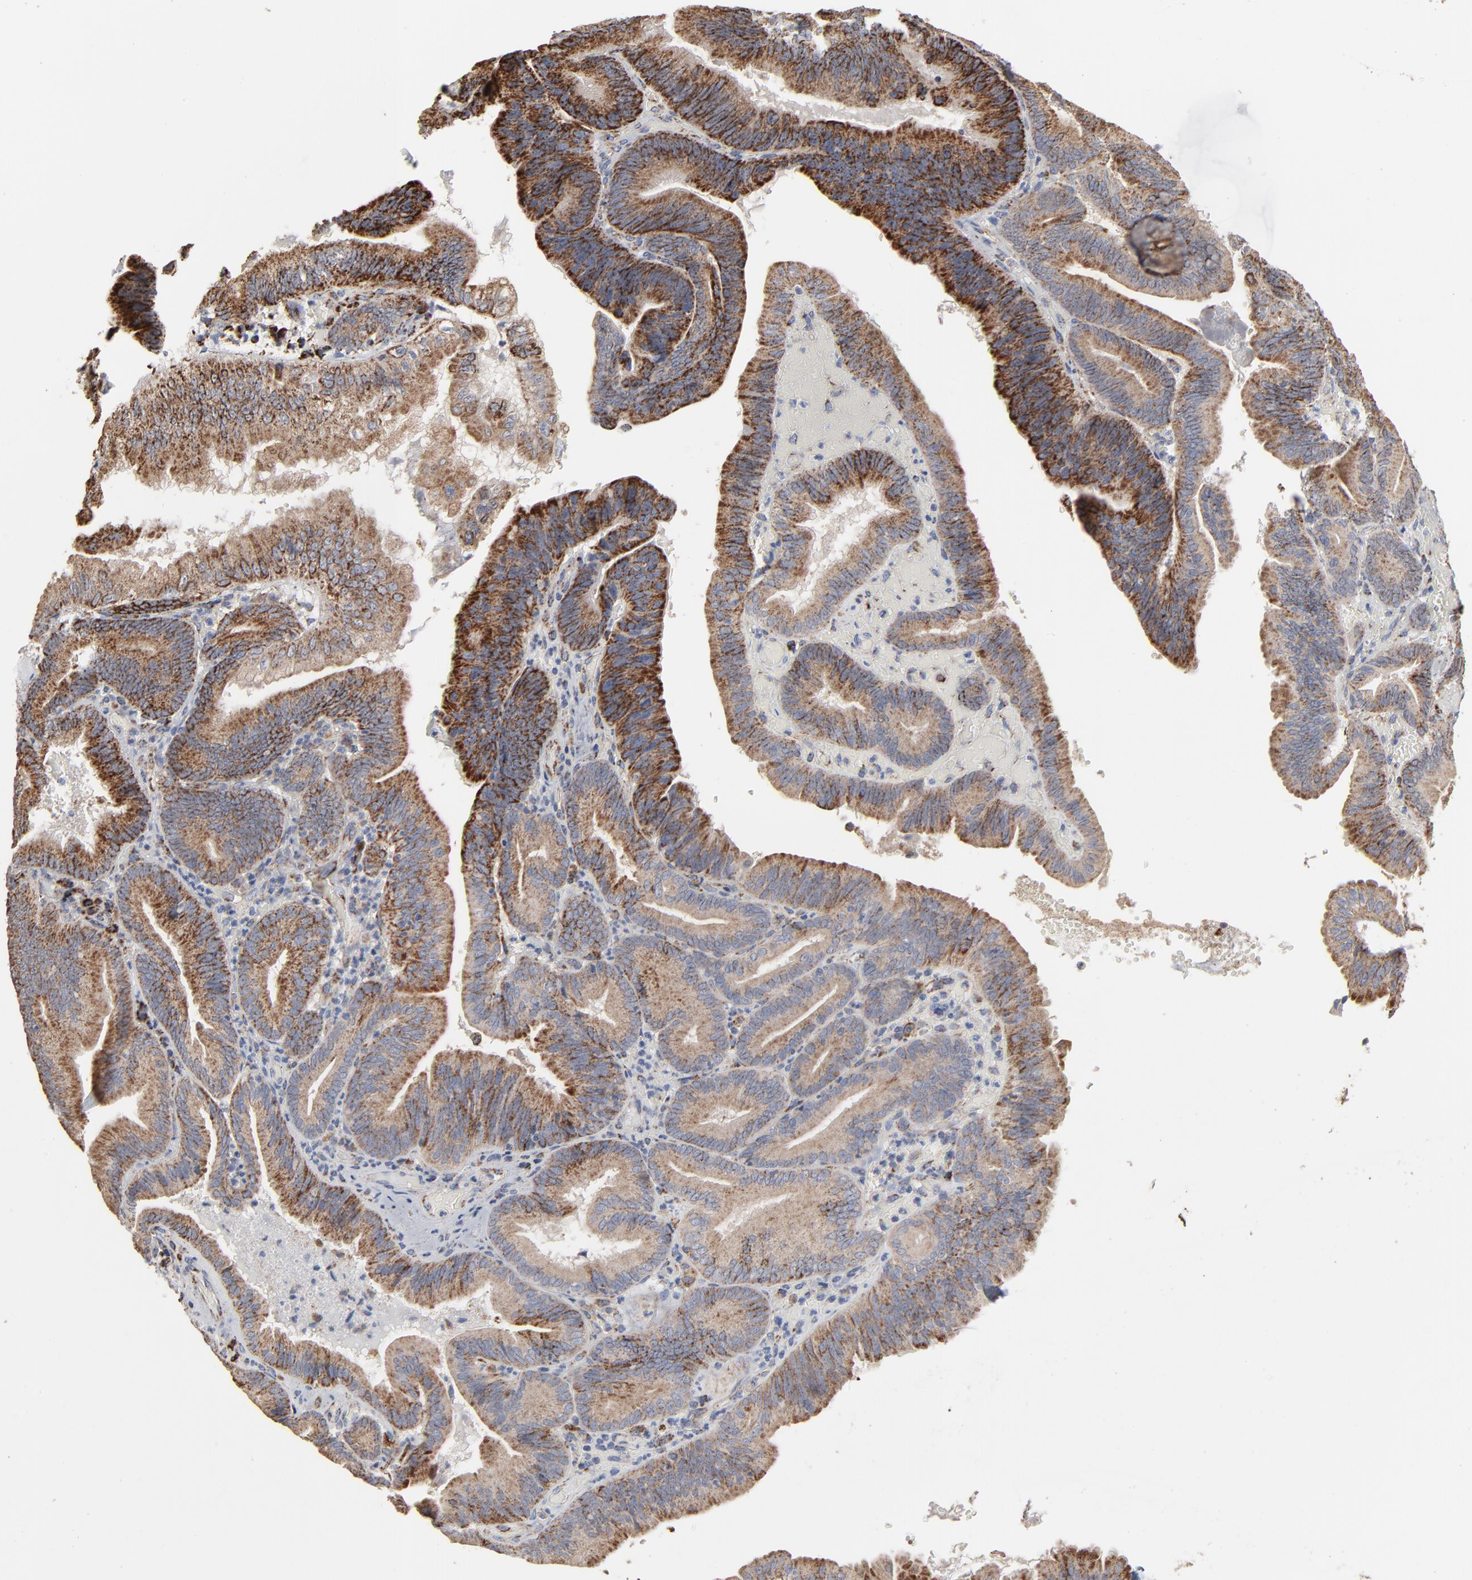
{"staining": {"intensity": "strong", "quantity": ">75%", "location": "cytoplasmic/membranous"}, "tissue": "pancreatic cancer", "cell_type": "Tumor cells", "image_type": "cancer", "snomed": [{"axis": "morphology", "description": "Adenocarcinoma, NOS"}, {"axis": "topography", "description": "Pancreas"}], "caption": "Protein expression analysis of pancreatic cancer shows strong cytoplasmic/membranous positivity in approximately >75% of tumor cells.", "gene": "UQCRC1", "patient": {"sex": "male", "age": 82}}